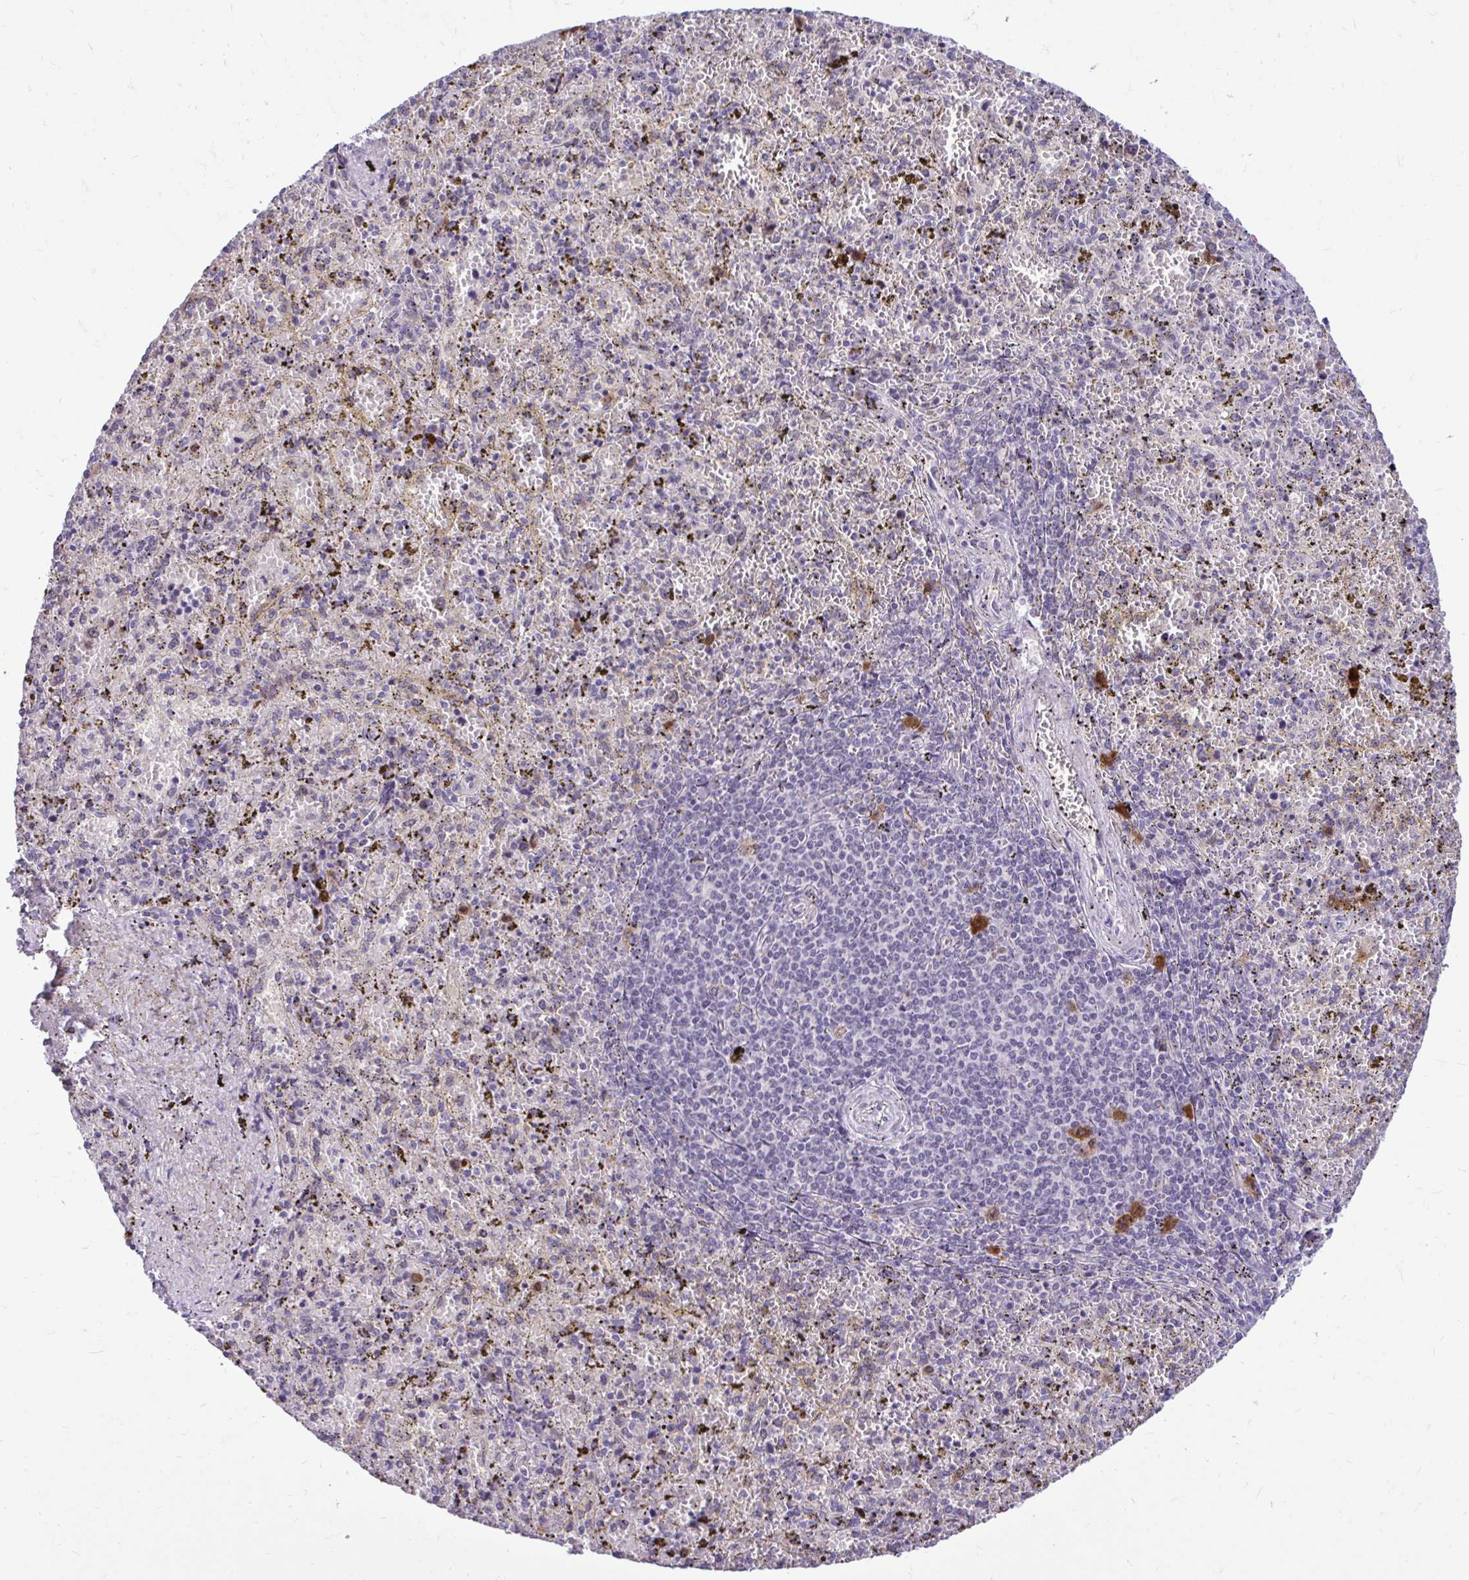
{"staining": {"intensity": "strong", "quantity": "<25%", "location": "cytoplasmic/membranous"}, "tissue": "spleen", "cell_type": "Cells in red pulp", "image_type": "normal", "snomed": [{"axis": "morphology", "description": "Normal tissue, NOS"}, {"axis": "topography", "description": "Spleen"}], "caption": "Protein expression analysis of normal spleen exhibits strong cytoplasmic/membranous staining in approximately <25% of cells in red pulp.", "gene": "CDC20", "patient": {"sex": "female", "age": 50}}